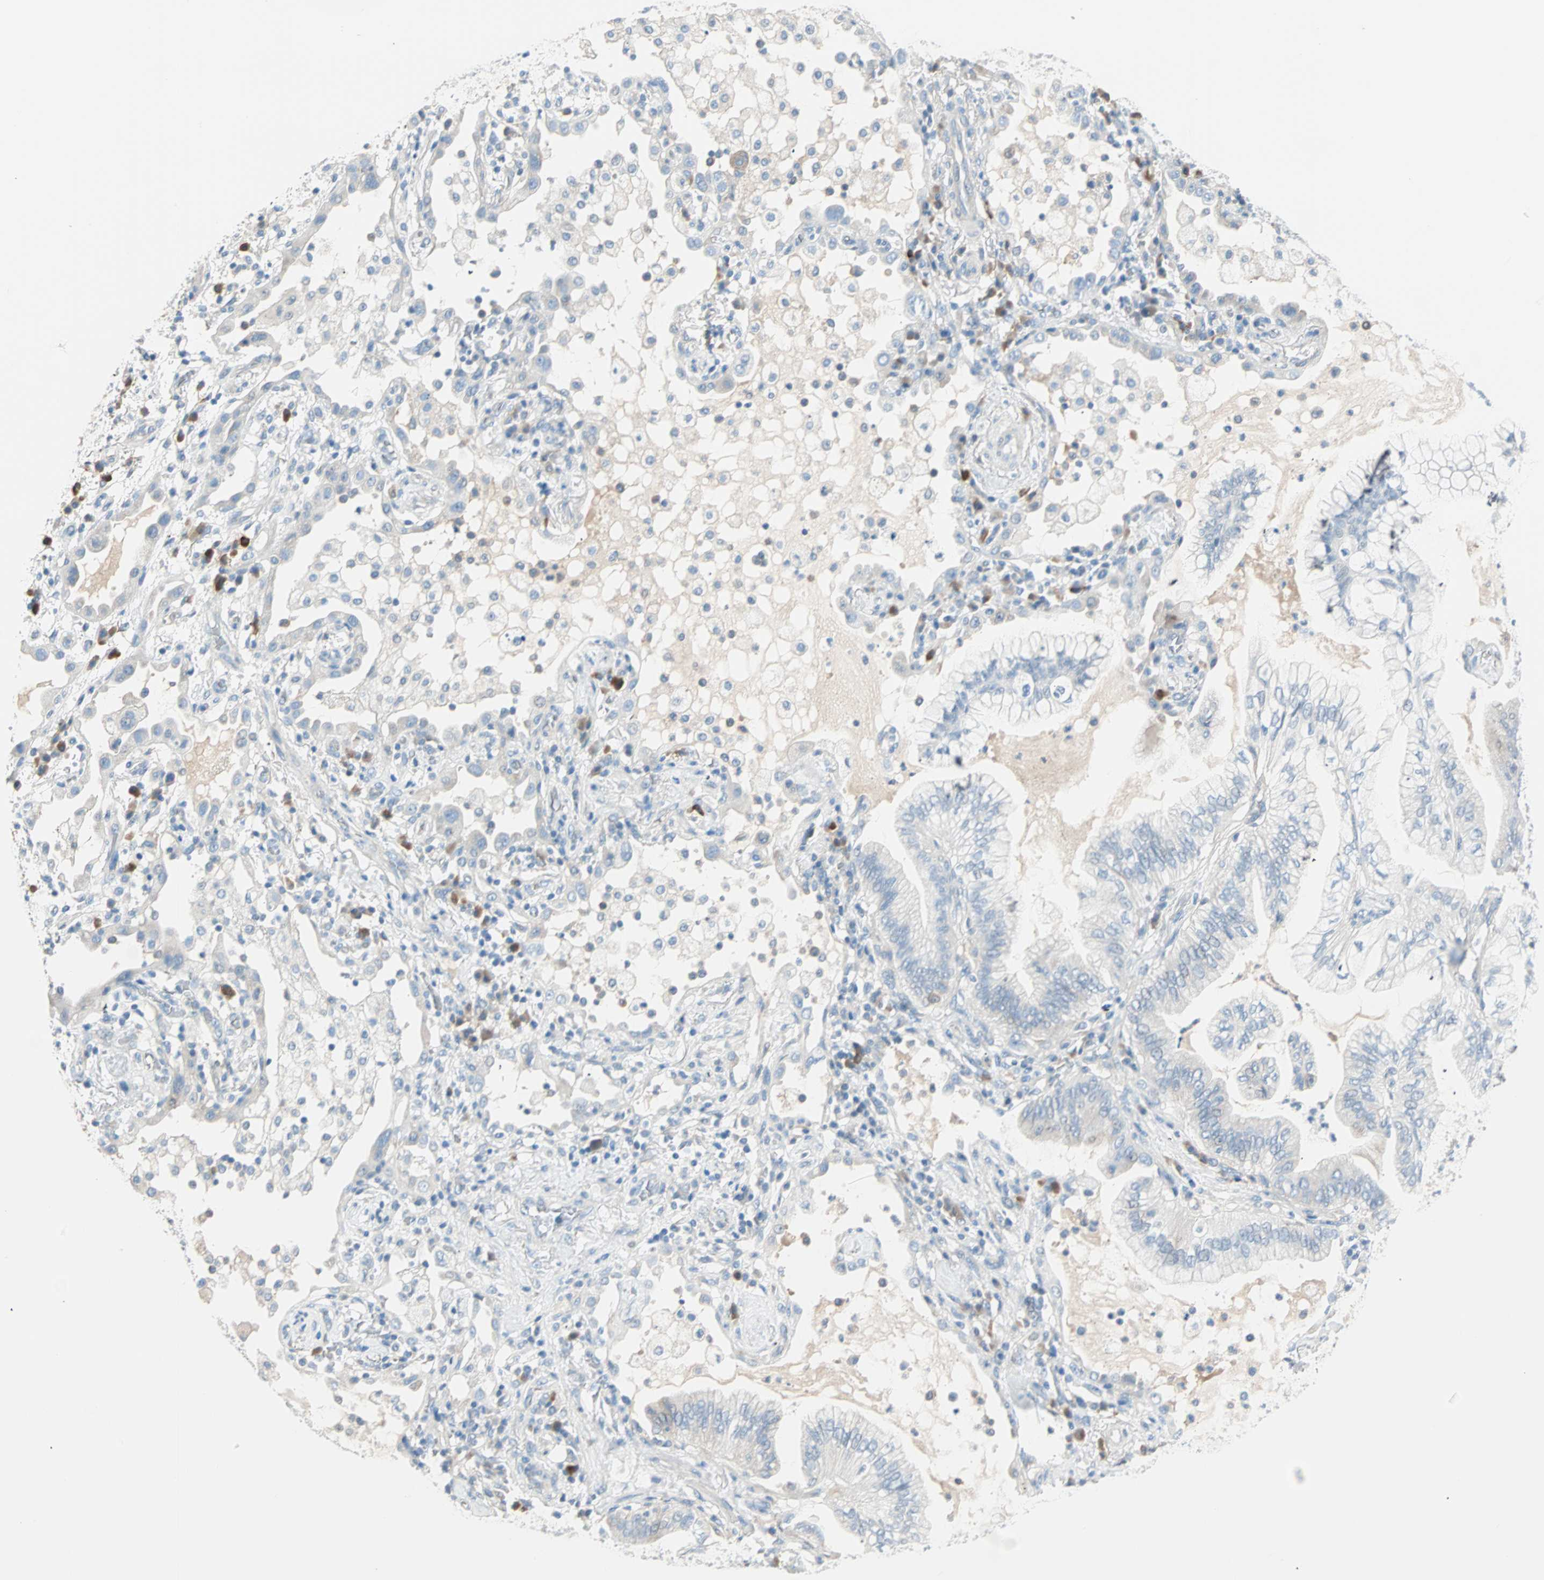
{"staining": {"intensity": "negative", "quantity": "none", "location": "none"}, "tissue": "lung cancer", "cell_type": "Tumor cells", "image_type": "cancer", "snomed": [{"axis": "morphology", "description": "Normal tissue, NOS"}, {"axis": "morphology", "description": "Adenocarcinoma, NOS"}, {"axis": "topography", "description": "Bronchus"}, {"axis": "topography", "description": "Lung"}], "caption": "The image demonstrates no significant positivity in tumor cells of lung cancer (adenocarcinoma). (DAB (3,3'-diaminobenzidine) immunohistochemistry (IHC), high magnification).", "gene": "ATF6", "patient": {"sex": "female", "age": 70}}